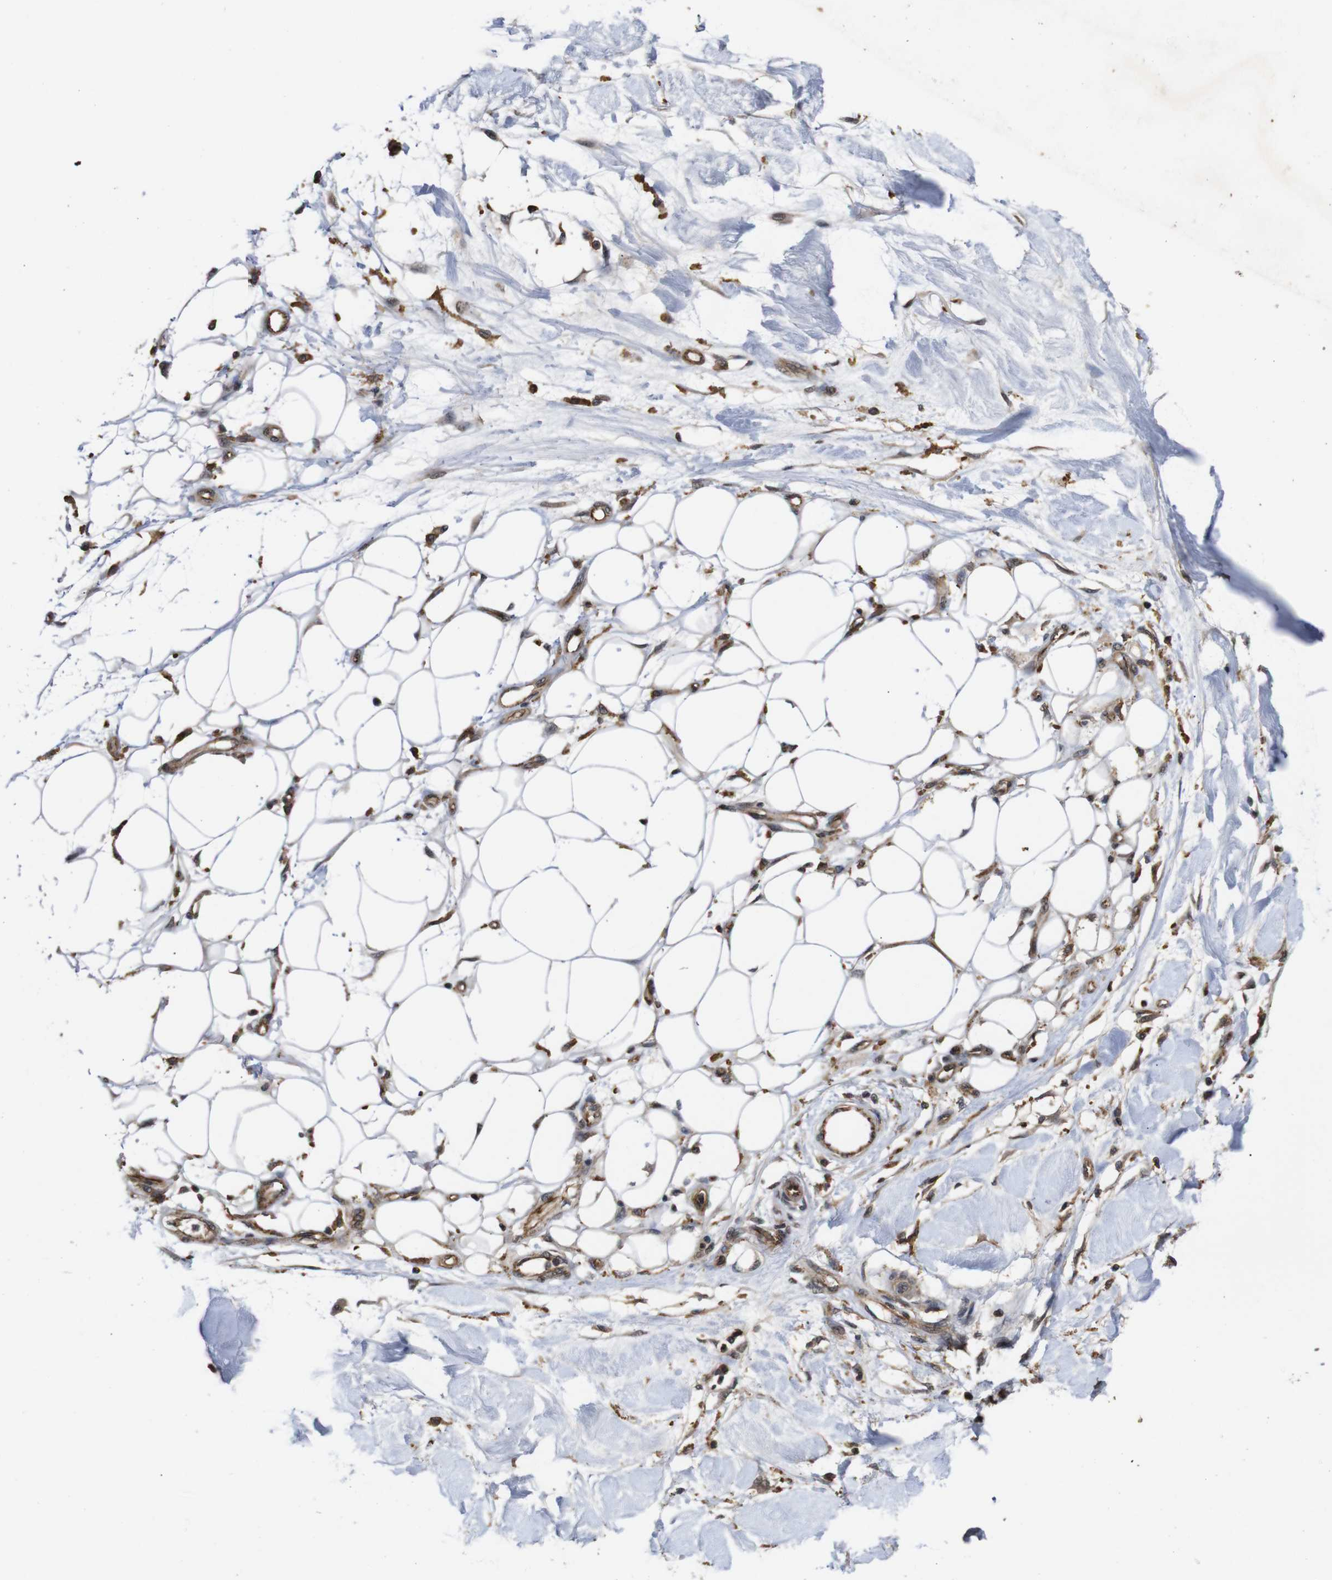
{"staining": {"intensity": "moderate", "quantity": "25%-75%", "location": "nuclear"}, "tissue": "adipose tissue", "cell_type": "Adipocytes", "image_type": "normal", "snomed": [{"axis": "morphology", "description": "Normal tissue, NOS"}, {"axis": "morphology", "description": "Squamous cell carcinoma, NOS"}, {"axis": "topography", "description": "Skin"}, {"axis": "topography", "description": "Peripheral nerve tissue"}], "caption": "This image demonstrates normal adipose tissue stained with immunohistochemistry (IHC) to label a protein in brown. The nuclear of adipocytes show moderate positivity for the protein. Nuclei are counter-stained blue.", "gene": "NANOS1", "patient": {"sex": "male", "age": 83}}